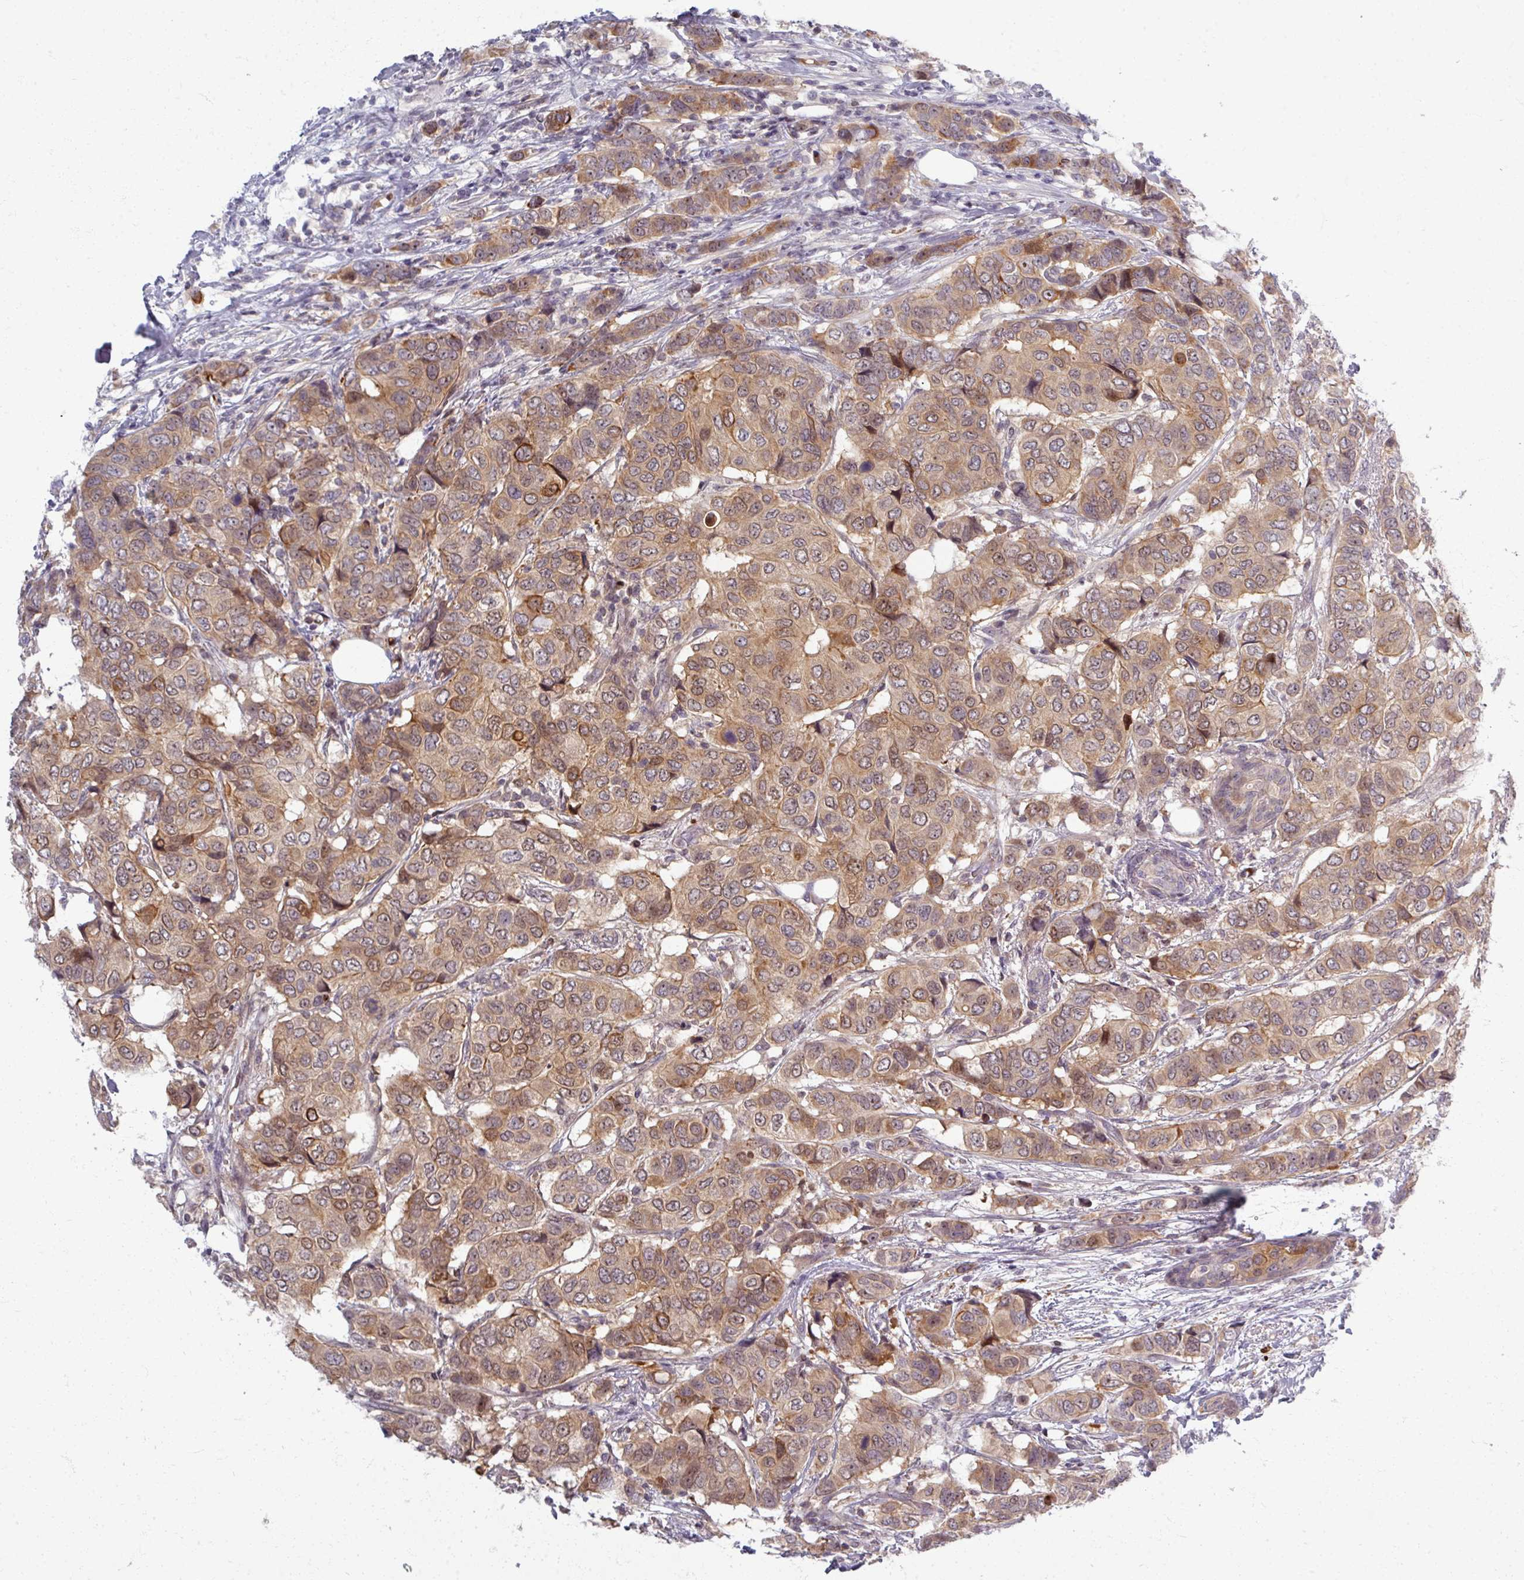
{"staining": {"intensity": "moderate", "quantity": ">75%", "location": "cytoplasmic/membranous"}, "tissue": "breast cancer", "cell_type": "Tumor cells", "image_type": "cancer", "snomed": [{"axis": "morphology", "description": "Lobular carcinoma"}, {"axis": "topography", "description": "Breast"}], "caption": "Immunohistochemistry (IHC) (DAB (3,3'-diaminobenzidine)) staining of lobular carcinoma (breast) demonstrates moderate cytoplasmic/membranous protein positivity in about >75% of tumor cells.", "gene": "TTLL7", "patient": {"sex": "female", "age": 51}}